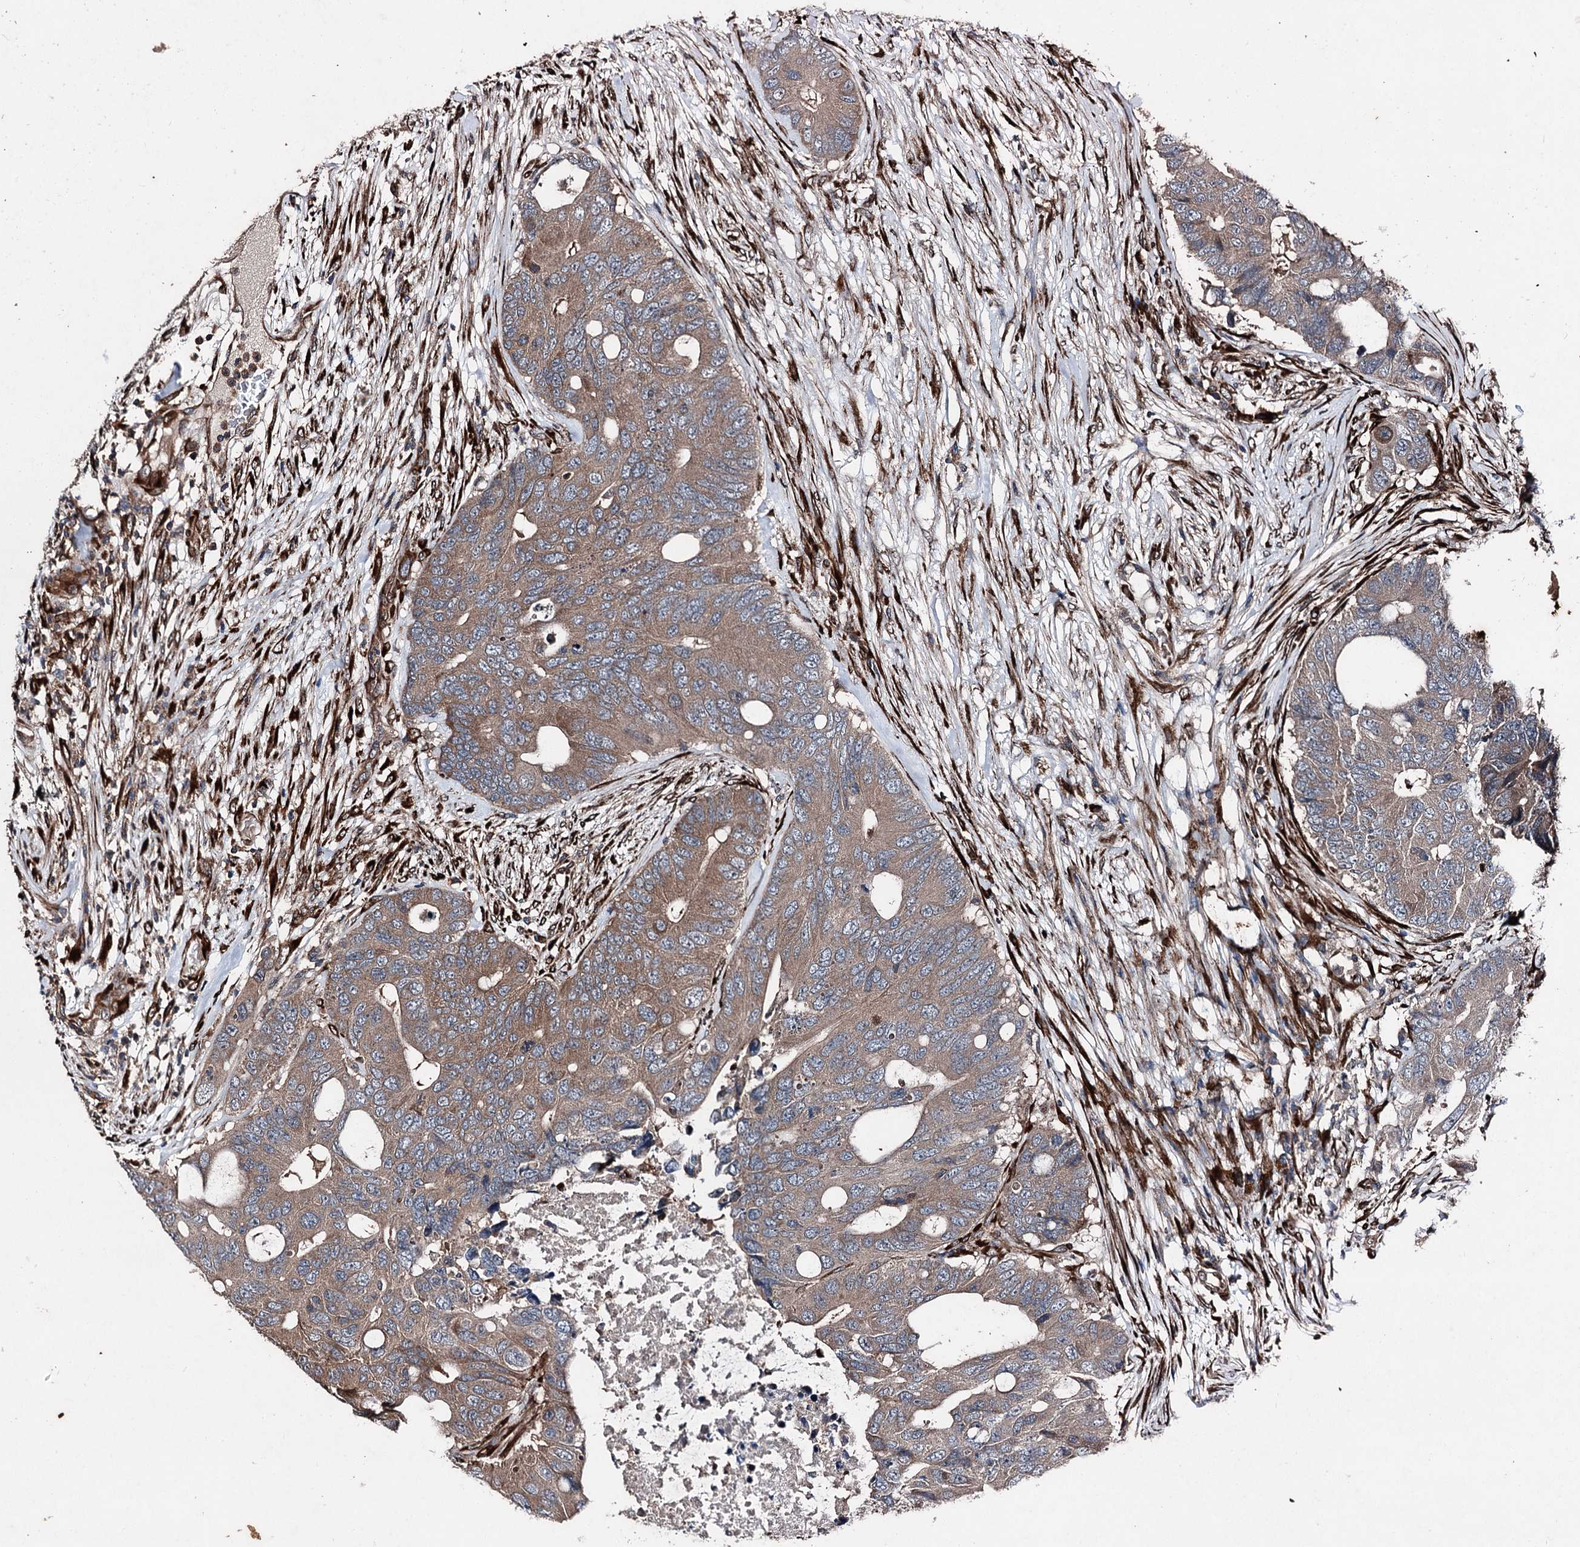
{"staining": {"intensity": "moderate", "quantity": ">75%", "location": "cytoplasmic/membranous"}, "tissue": "colorectal cancer", "cell_type": "Tumor cells", "image_type": "cancer", "snomed": [{"axis": "morphology", "description": "Adenocarcinoma, NOS"}, {"axis": "topography", "description": "Colon"}], "caption": "Colorectal adenocarcinoma stained with immunohistochemistry demonstrates moderate cytoplasmic/membranous staining in approximately >75% of tumor cells. Using DAB (3,3'-diaminobenzidine) (brown) and hematoxylin (blue) stains, captured at high magnification using brightfield microscopy.", "gene": "DDIAS", "patient": {"sex": "male", "age": 71}}